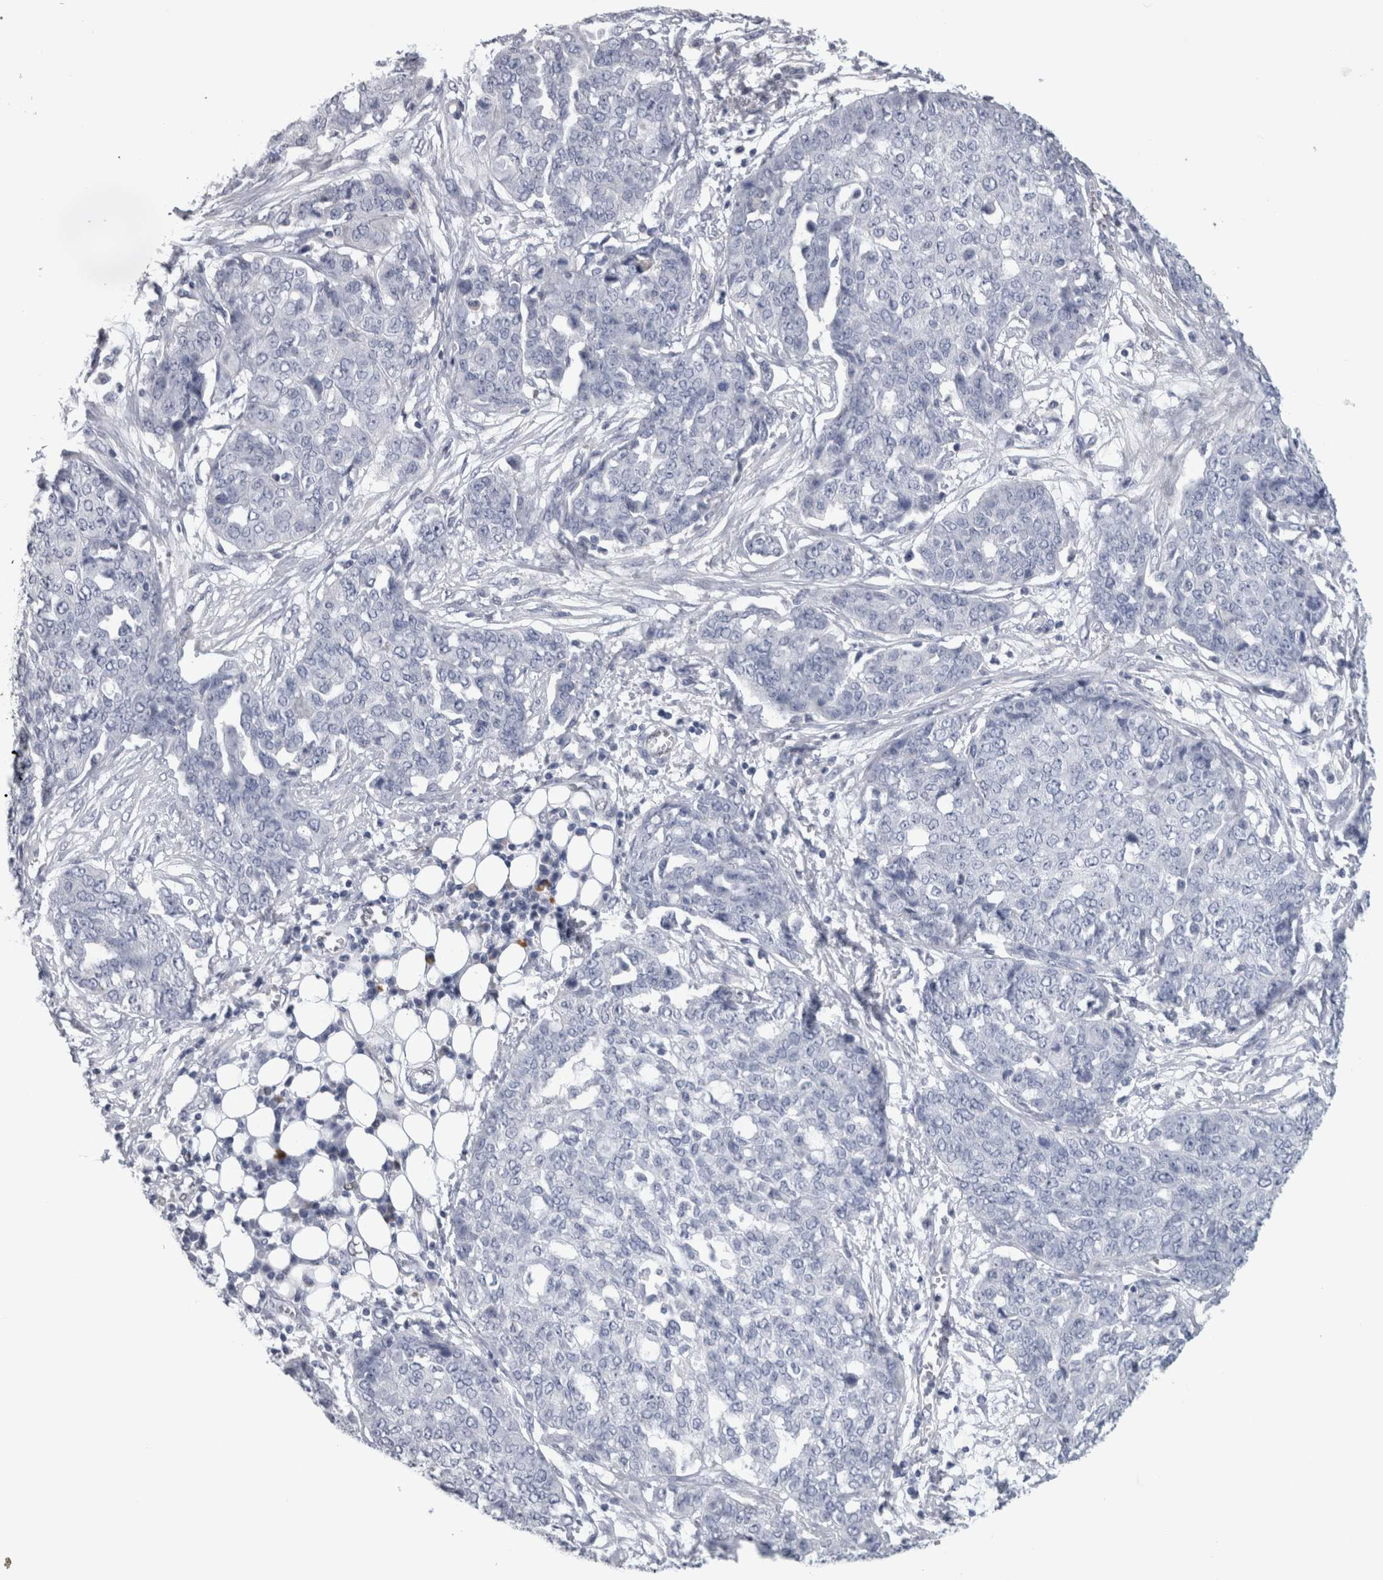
{"staining": {"intensity": "negative", "quantity": "none", "location": "none"}, "tissue": "ovarian cancer", "cell_type": "Tumor cells", "image_type": "cancer", "snomed": [{"axis": "morphology", "description": "Cystadenocarcinoma, serous, NOS"}, {"axis": "topography", "description": "Soft tissue"}, {"axis": "topography", "description": "Ovary"}], "caption": "Immunohistochemistry (IHC) histopathology image of neoplastic tissue: human serous cystadenocarcinoma (ovarian) stained with DAB exhibits no significant protein positivity in tumor cells. (DAB (3,3'-diaminobenzidine) immunohistochemistry (IHC), high magnification).", "gene": "IL33", "patient": {"sex": "female", "age": 57}}